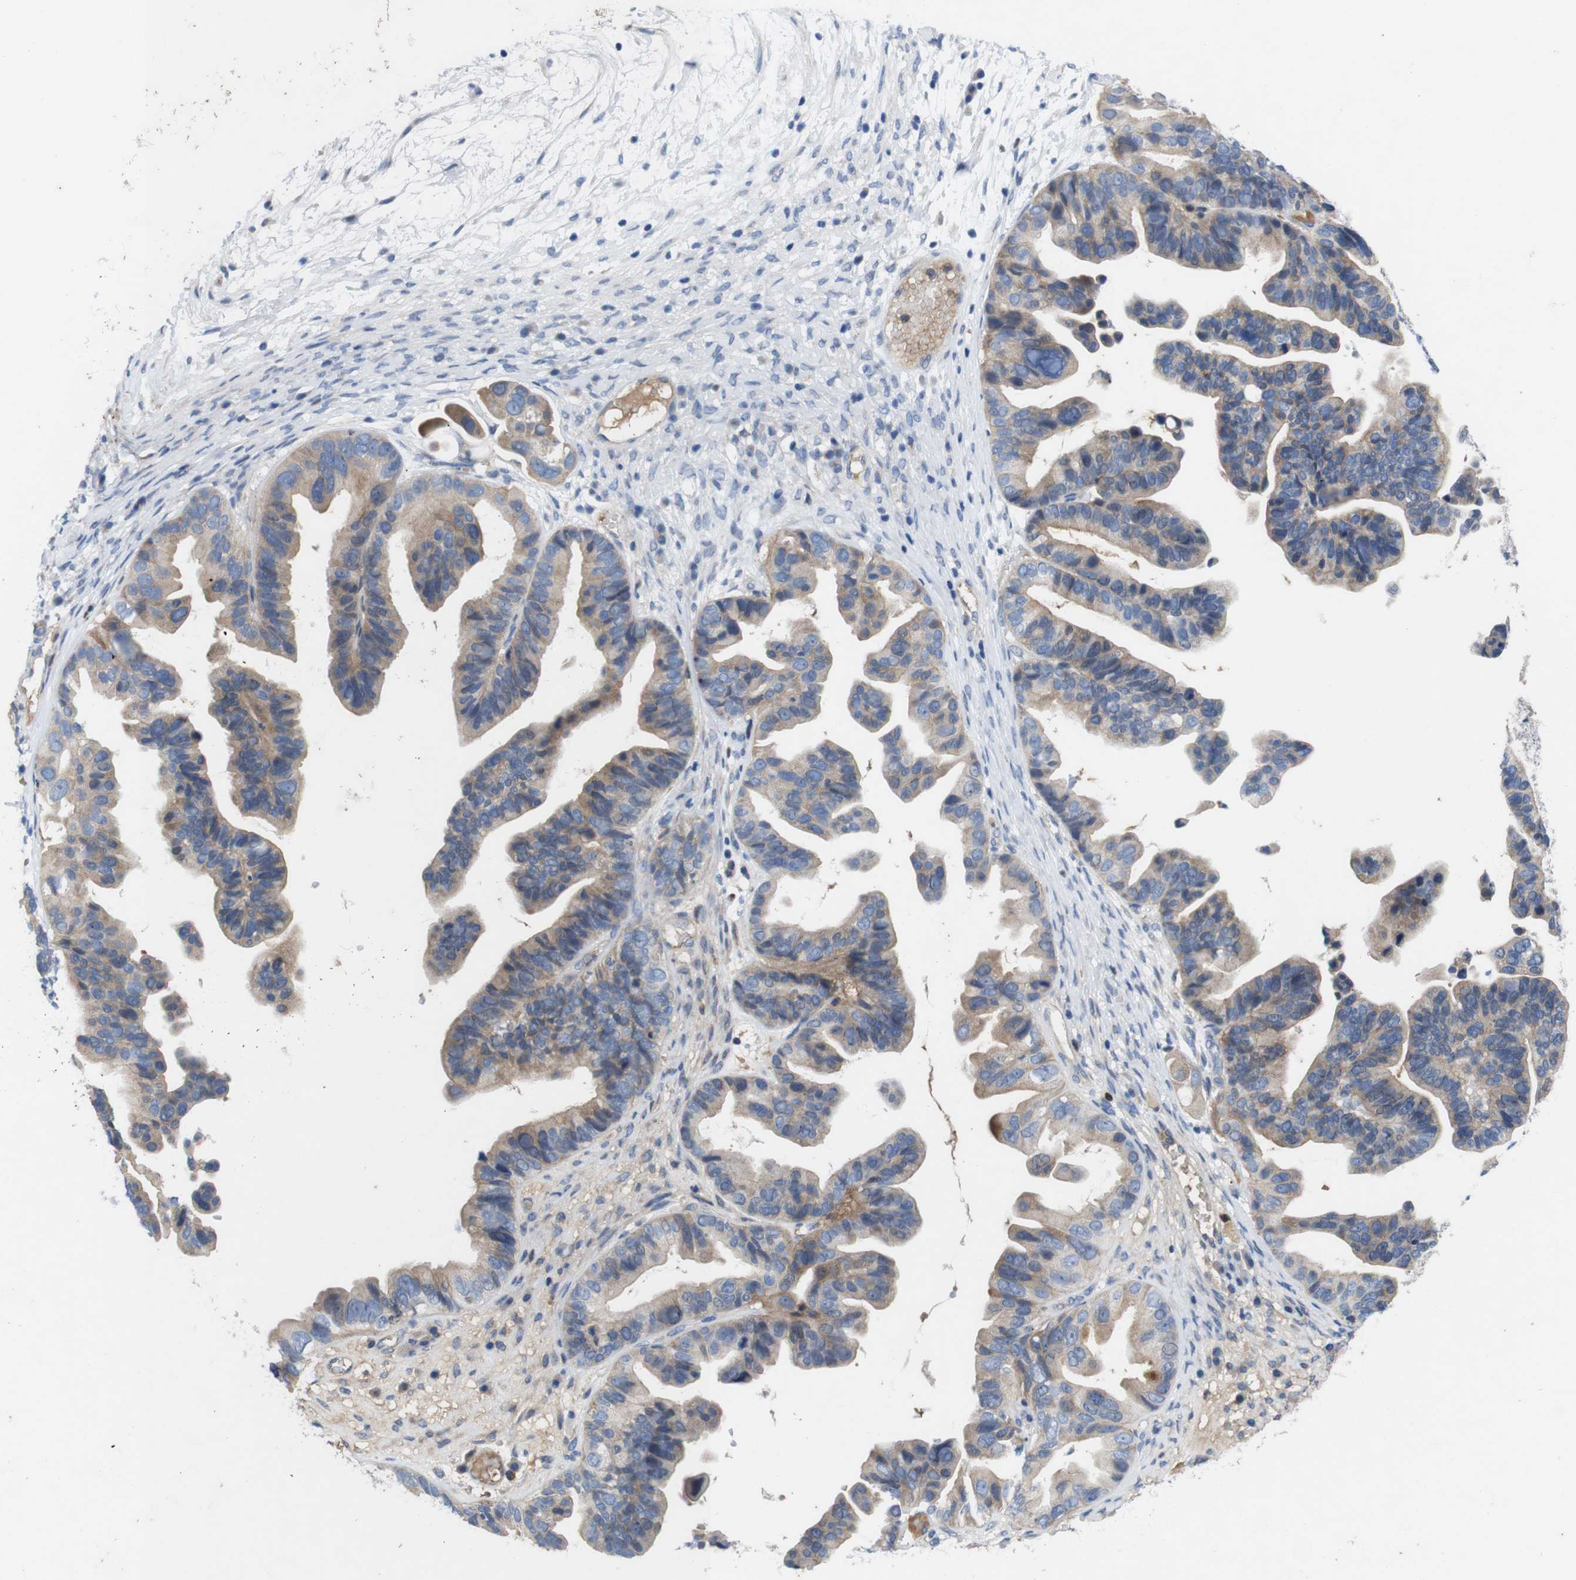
{"staining": {"intensity": "weak", "quantity": ">75%", "location": "cytoplasmic/membranous"}, "tissue": "ovarian cancer", "cell_type": "Tumor cells", "image_type": "cancer", "snomed": [{"axis": "morphology", "description": "Cystadenocarcinoma, serous, NOS"}, {"axis": "topography", "description": "Ovary"}], "caption": "Ovarian cancer (serous cystadenocarcinoma) tissue shows weak cytoplasmic/membranous staining in about >75% of tumor cells, visualized by immunohistochemistry.", "gene": "C1RL", "patient": {"sex": "female", "age": 56}}